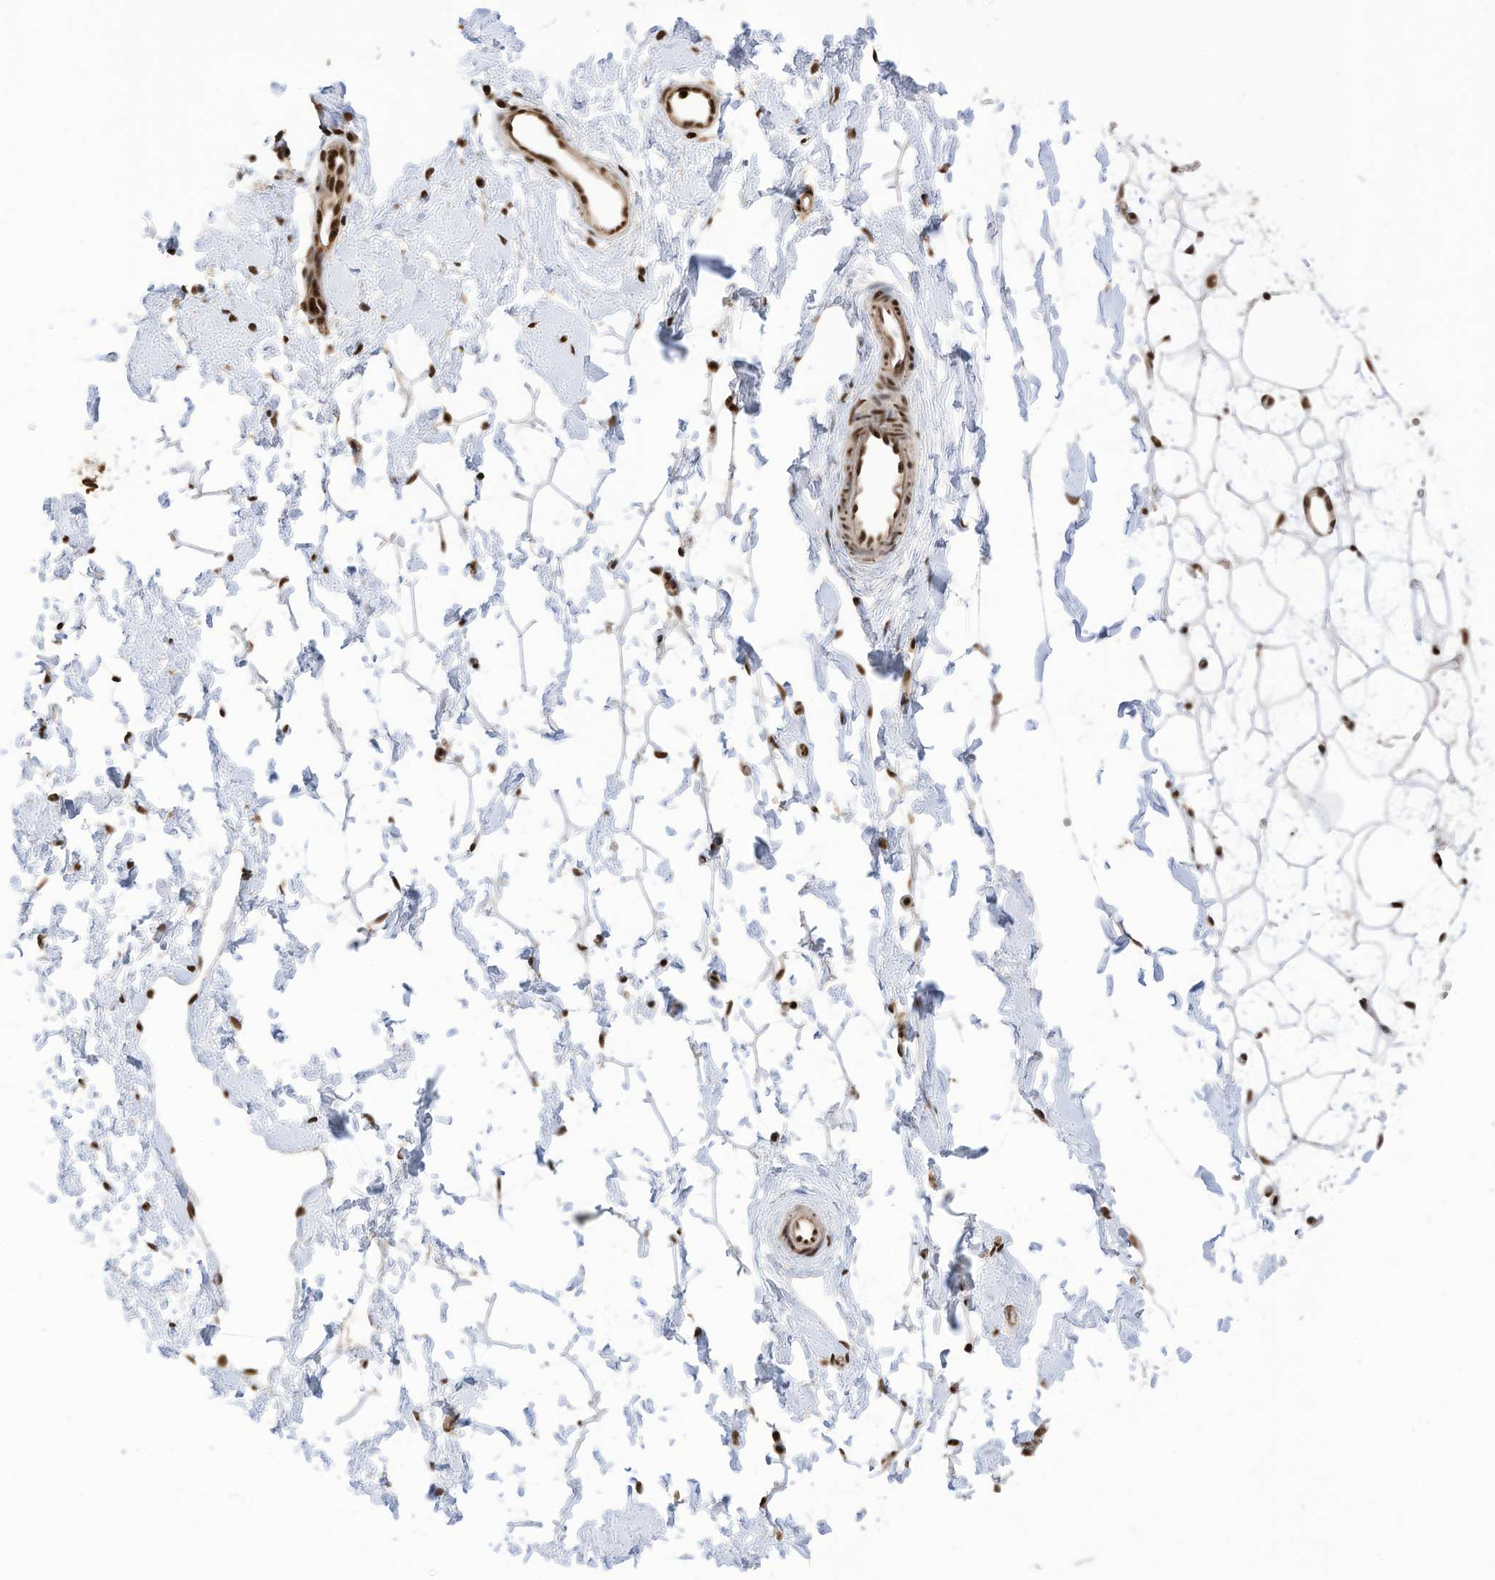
{"staining": {"intensity": "strong", "quantity": ">75%", "location": "nuclear"}, "tissue": "adipose tissue", "cell_type": "Adipocytes", "image_type": "normal", "snomed": [{"axis": "morphology", "description": "Normal tissue, NOS"}, {"axis": "topography", "description": "Breast"}], "caption": "Adipose tissue was stained to show a protein in brown. There is high levels of strong nuclear expression in about >75% of adipocytes. The protein is shown in brown color, while the nuclei are stained blue.", "gene": "SF3A3", "patient": {"sex": "female", "age": 23}}